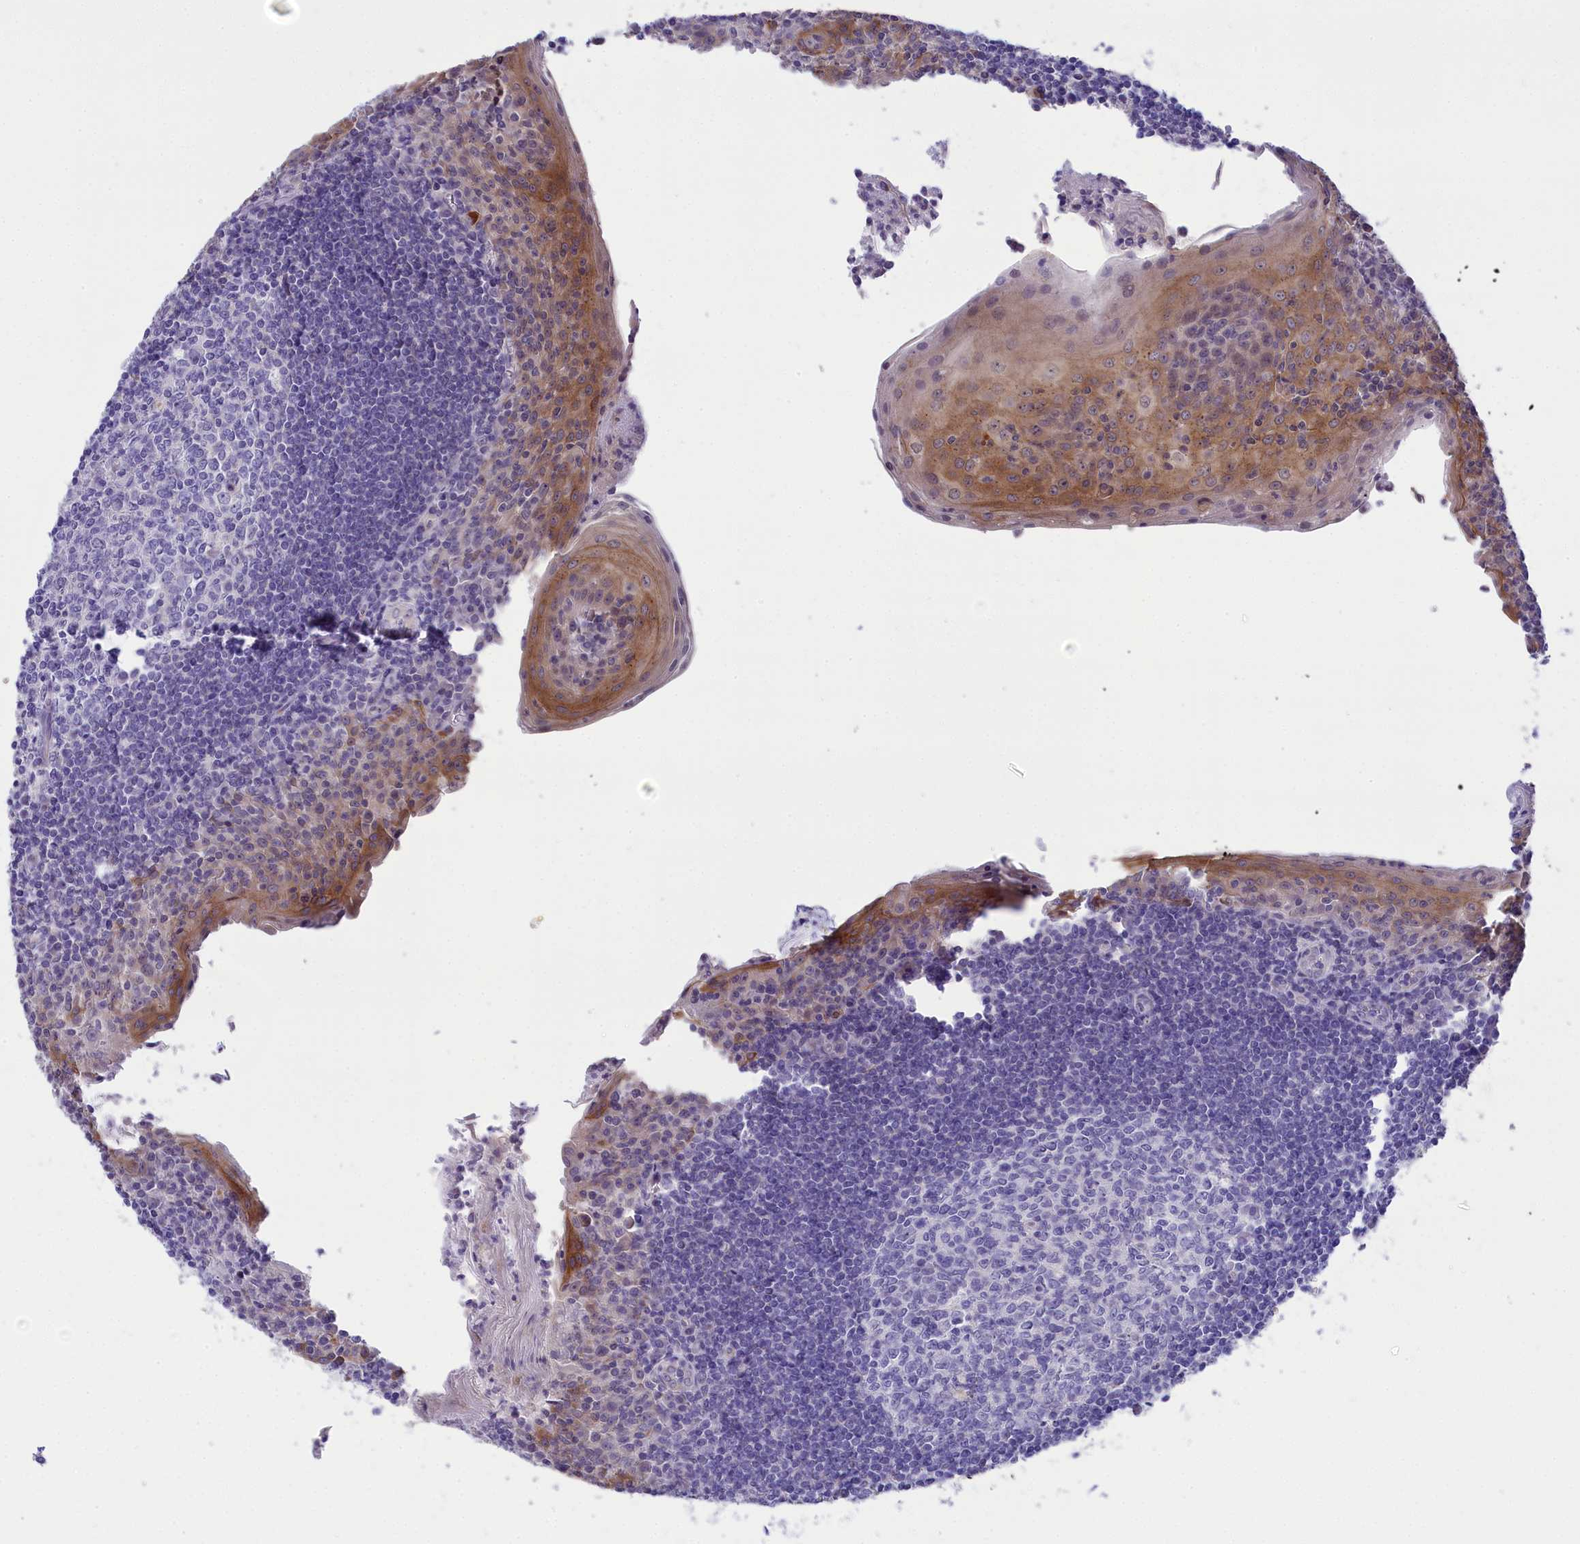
{"staining": {"intensity": "negative", "quantity": "none", "location": "none"}, "tissue": "tonsil", "cell_type": "Germinal center cells", "image_type": "normal", "snomed": [{"axis": "morphology", "description": "Normal tissue, NOS"}, {"axis": "topography", "description": "Tonsil"}], "caption": "This is an IHC histopathology image of benign human tonsil. There is no positivity in germinal center cells.", "gene": "TACSTD2", "patient": {"sex": "male", "age": 27}}